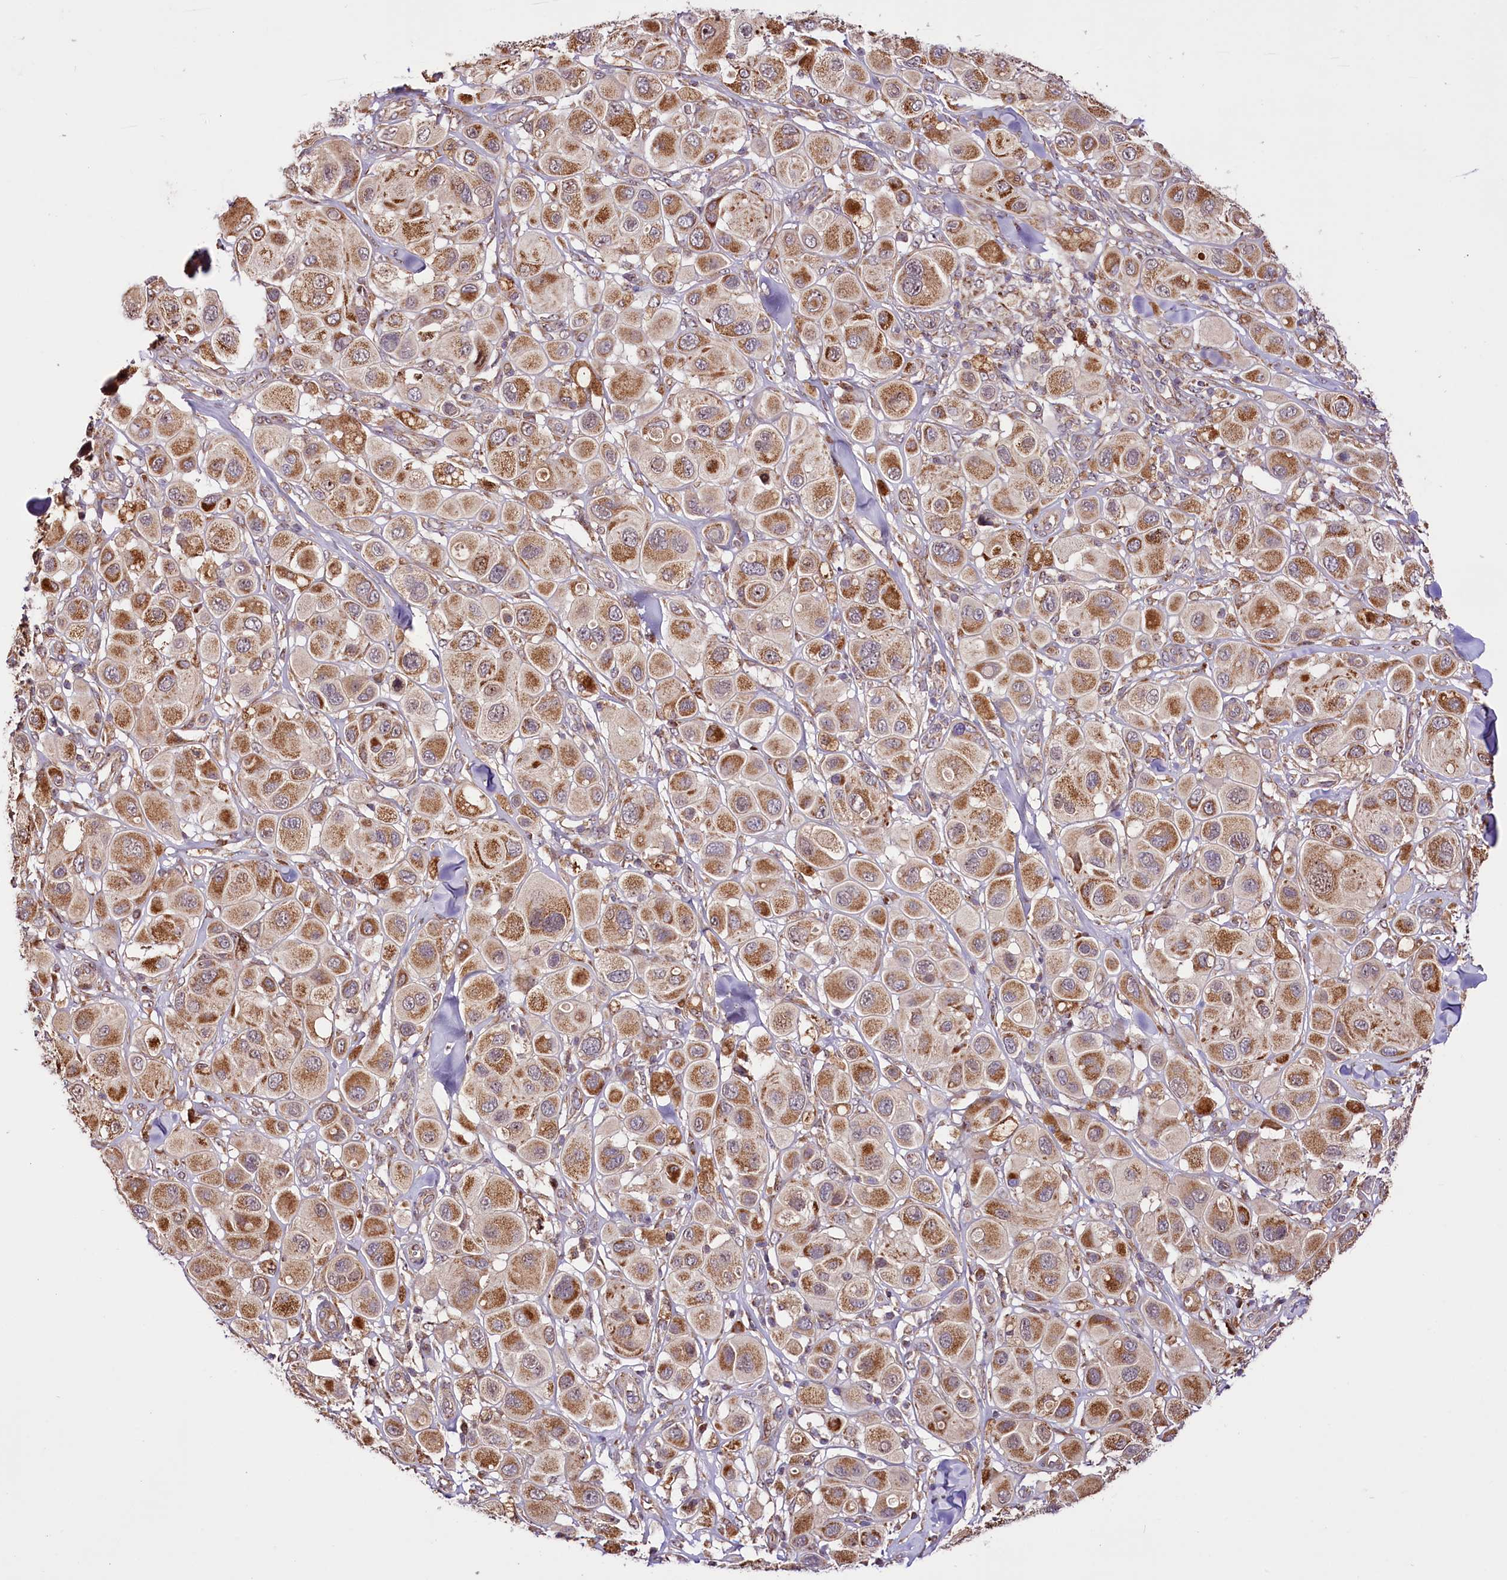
{"staining": {"intensity": "moderate", "quantity": ">75%", "location": "cytoplasmic/membranous"}, "tissue": "melanoma", "cell_type": "Tumor cells", "image_type": "cancer", "snomed": [{"axis": "morphology", "description": "Malignant melanoma, Metastatic site"}, {"axis": "topography", "description": "Skin"}], "caption": "A photomicrograph showing moderate cytoplasmic/membranous positivity in about >75% of tumor cells in melanoma, as visualized by brown immunohistochemical staining.", "gene": "ST7", "patient": {"sex": "male", "age": 41}}